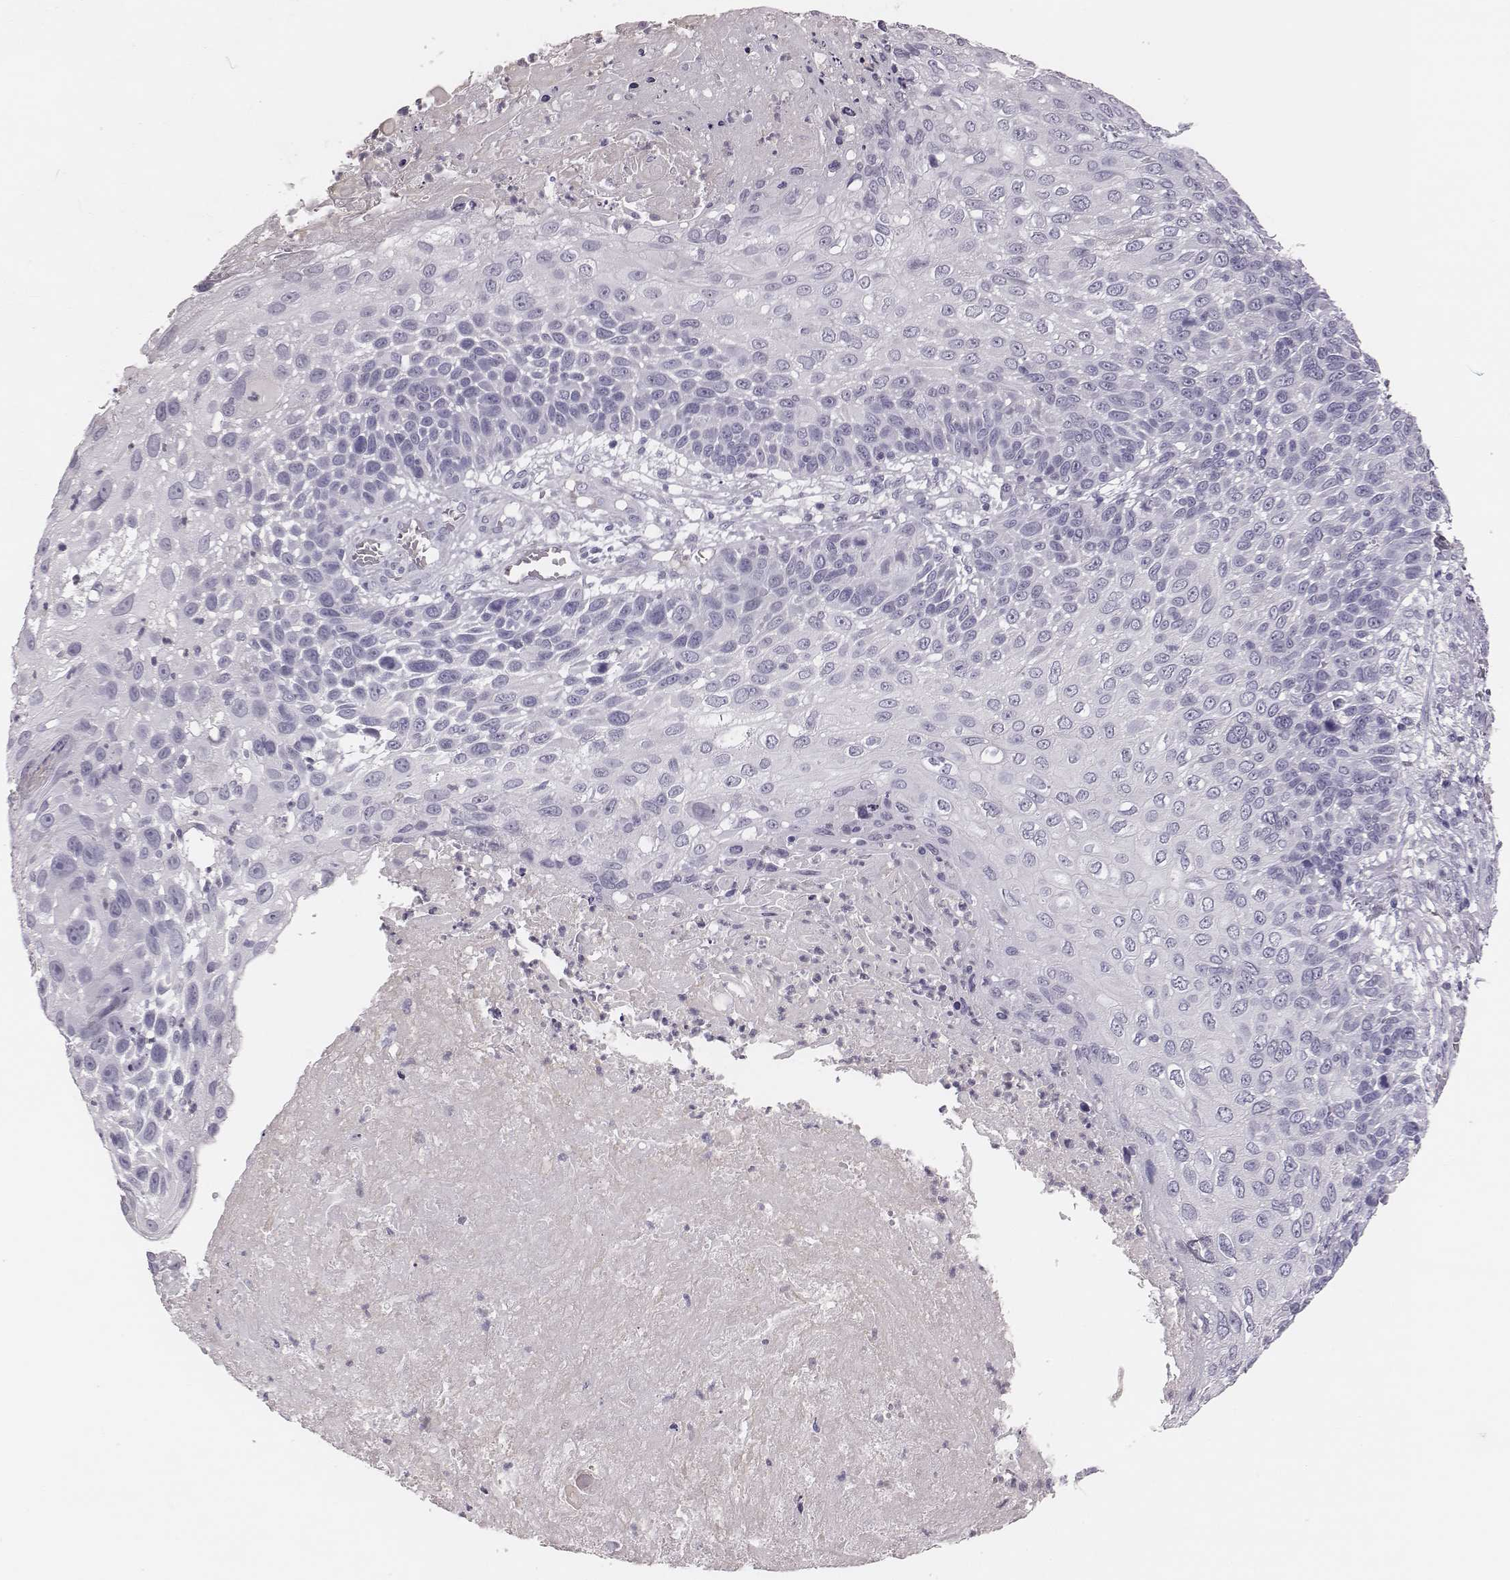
{"staining": {"intensity": "negative", "quantity": "none", "location": "none"}, "tissue": "skin cancer", "cell_type": "Tumor cells", "image_type": "cancer", "snomed": [{"axis": "morphology", "description": "Squamous cell carcinoma, NOS"}, {"axis": "topography", "description": "Skin"}], "caption": "Tumor cells show no significant positivity in skin cancer. (DAB (3,3'-diaminobenzidine) immunohistochemistry (IHC) visualized using brightfield microscopy, high magnification).", "gene": "CSH1", "patient": {"sex": "male", "age": 92}}